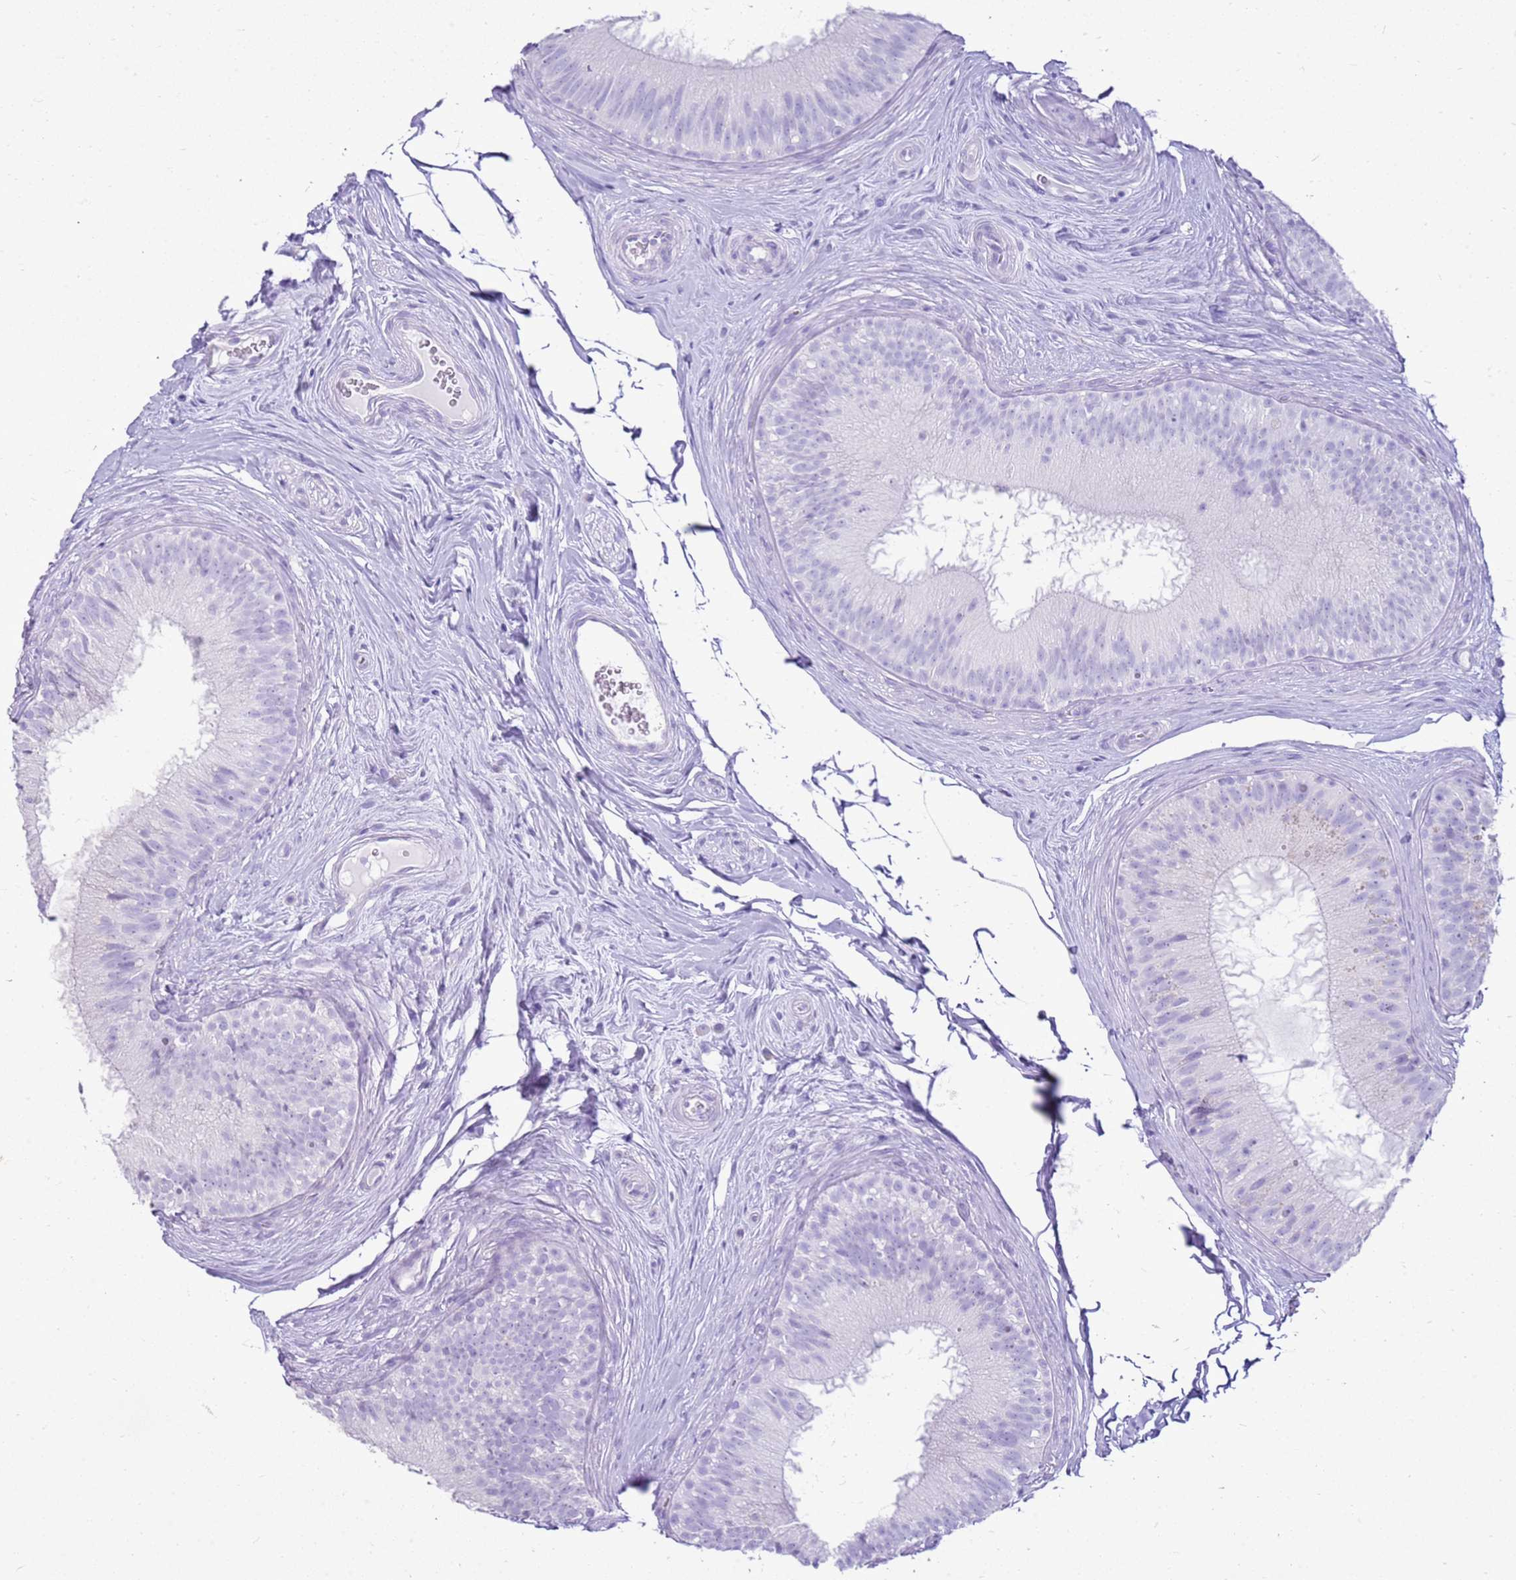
{"staining": {"intensity": "negative", "quantity": "none", "location": "none"}, "tissue": "epididymis", "cell_type": "Glandular cells", "image_type": "normal", "snomed": [{"axis": "morphology", "description": "Normal tissue, NOS"}, {"axis": "topography", "description": "Epididymis"}], "caption": "A histopathology image of human epididymis is negative for staining in glandular cells. Nuclei are stained in blue.", "gene": "CA8", "patient": {"sex": "male", "age": 34}}